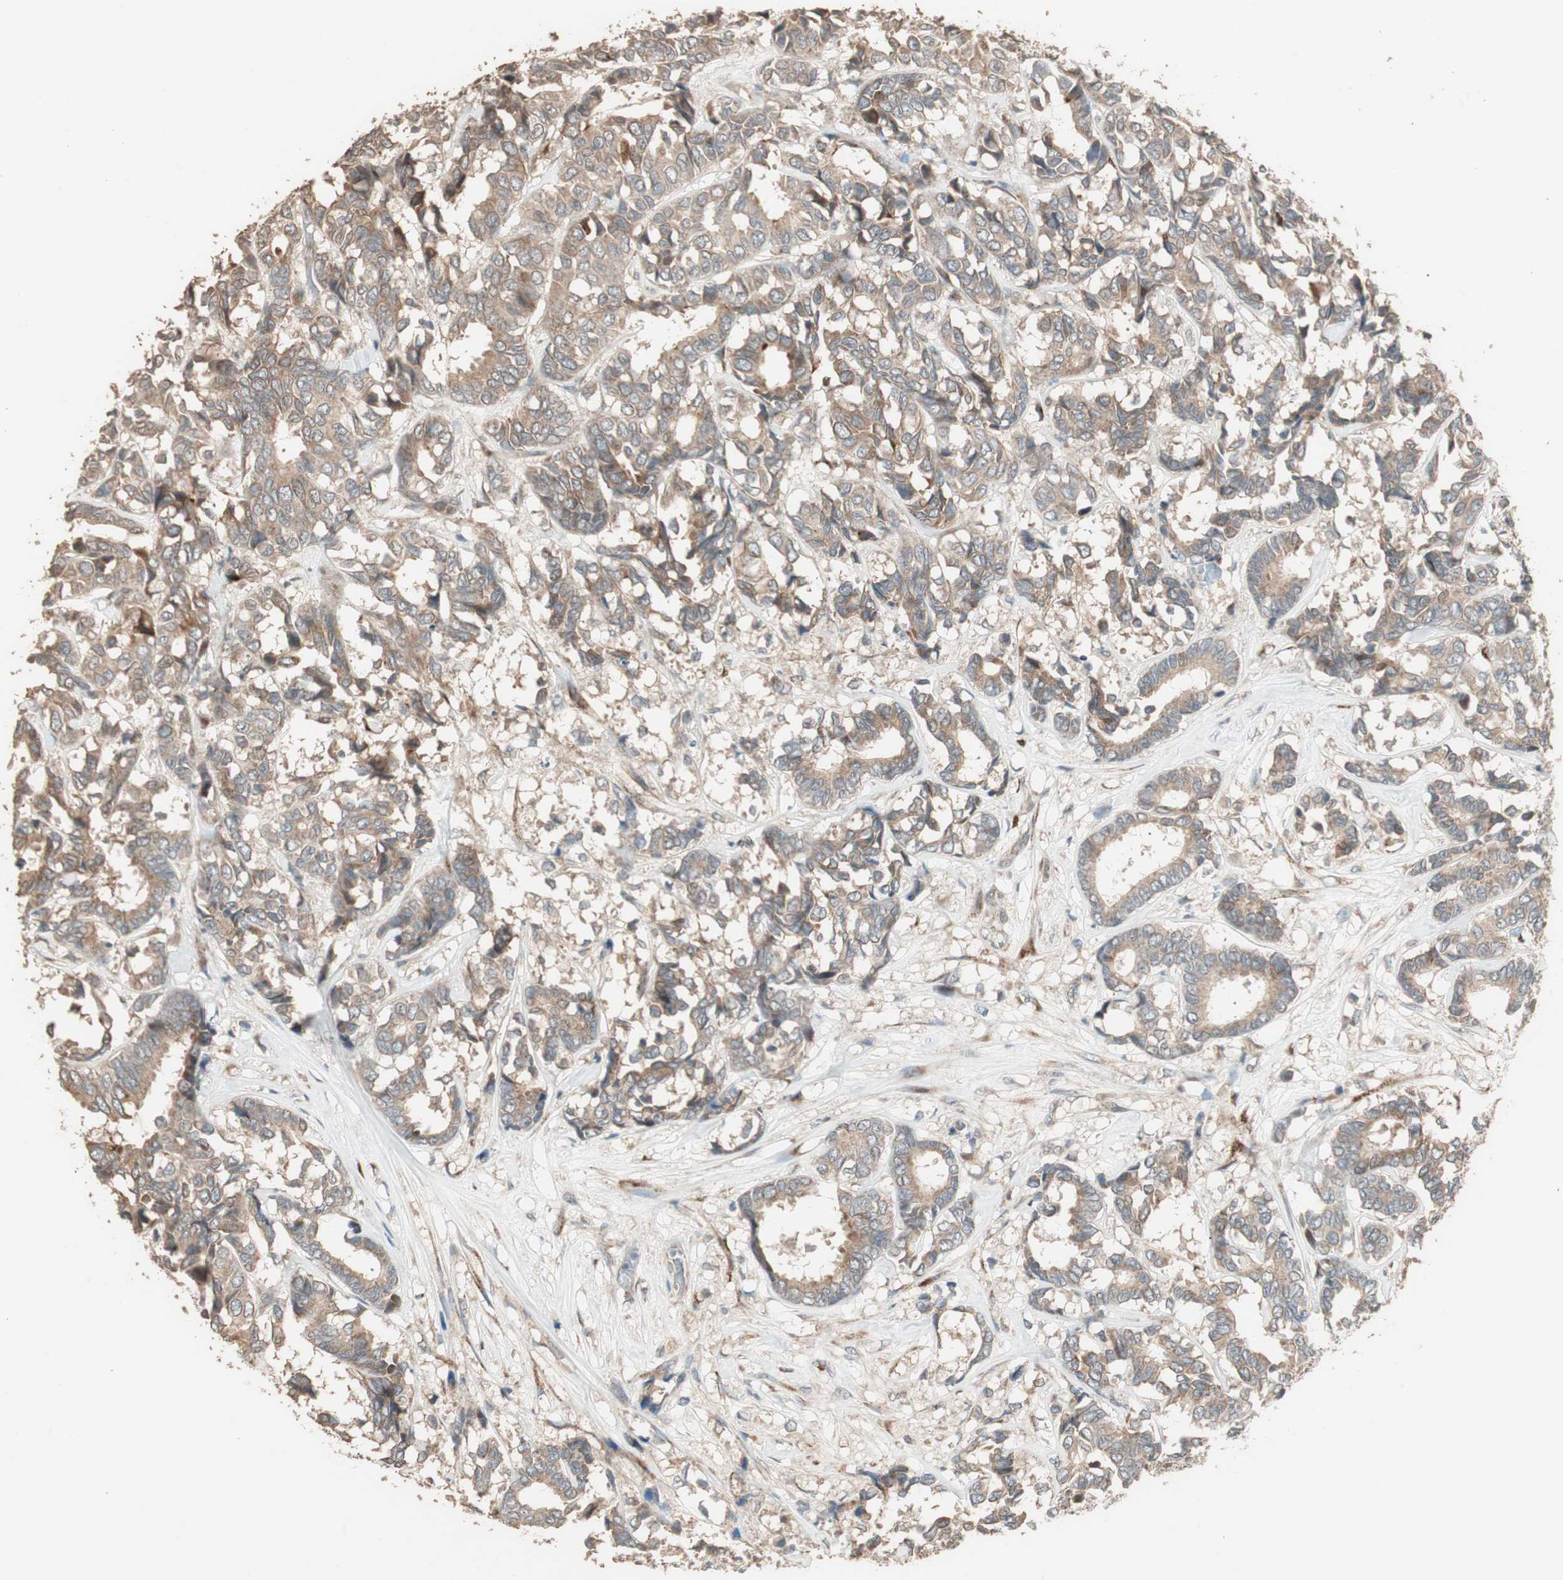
{"staining": {"intensity": "moderate", "quantity": ">75%", "location": "cytoplasmic/membranous"}, "tissue": "breast cancer", "cell_type": "Tumor cells", "image_type": "cancer", "snomed": [{"axis": "morphology", "description": "Duct carcinoma"}, {"axis": "topography", "description": "Breast"}], "caption": "Immunohistochemical staining of human breast infiltrating ductal carcinoma demonstrates medium levels of moderate cytoplasmic/membranous protein expression in about >75% of tumor cells. The protein of interest is shown in brown color, while the nuclei are stained blue.", "gene": "RARRES1", "patient": {"sex": "female", "age": 87}}